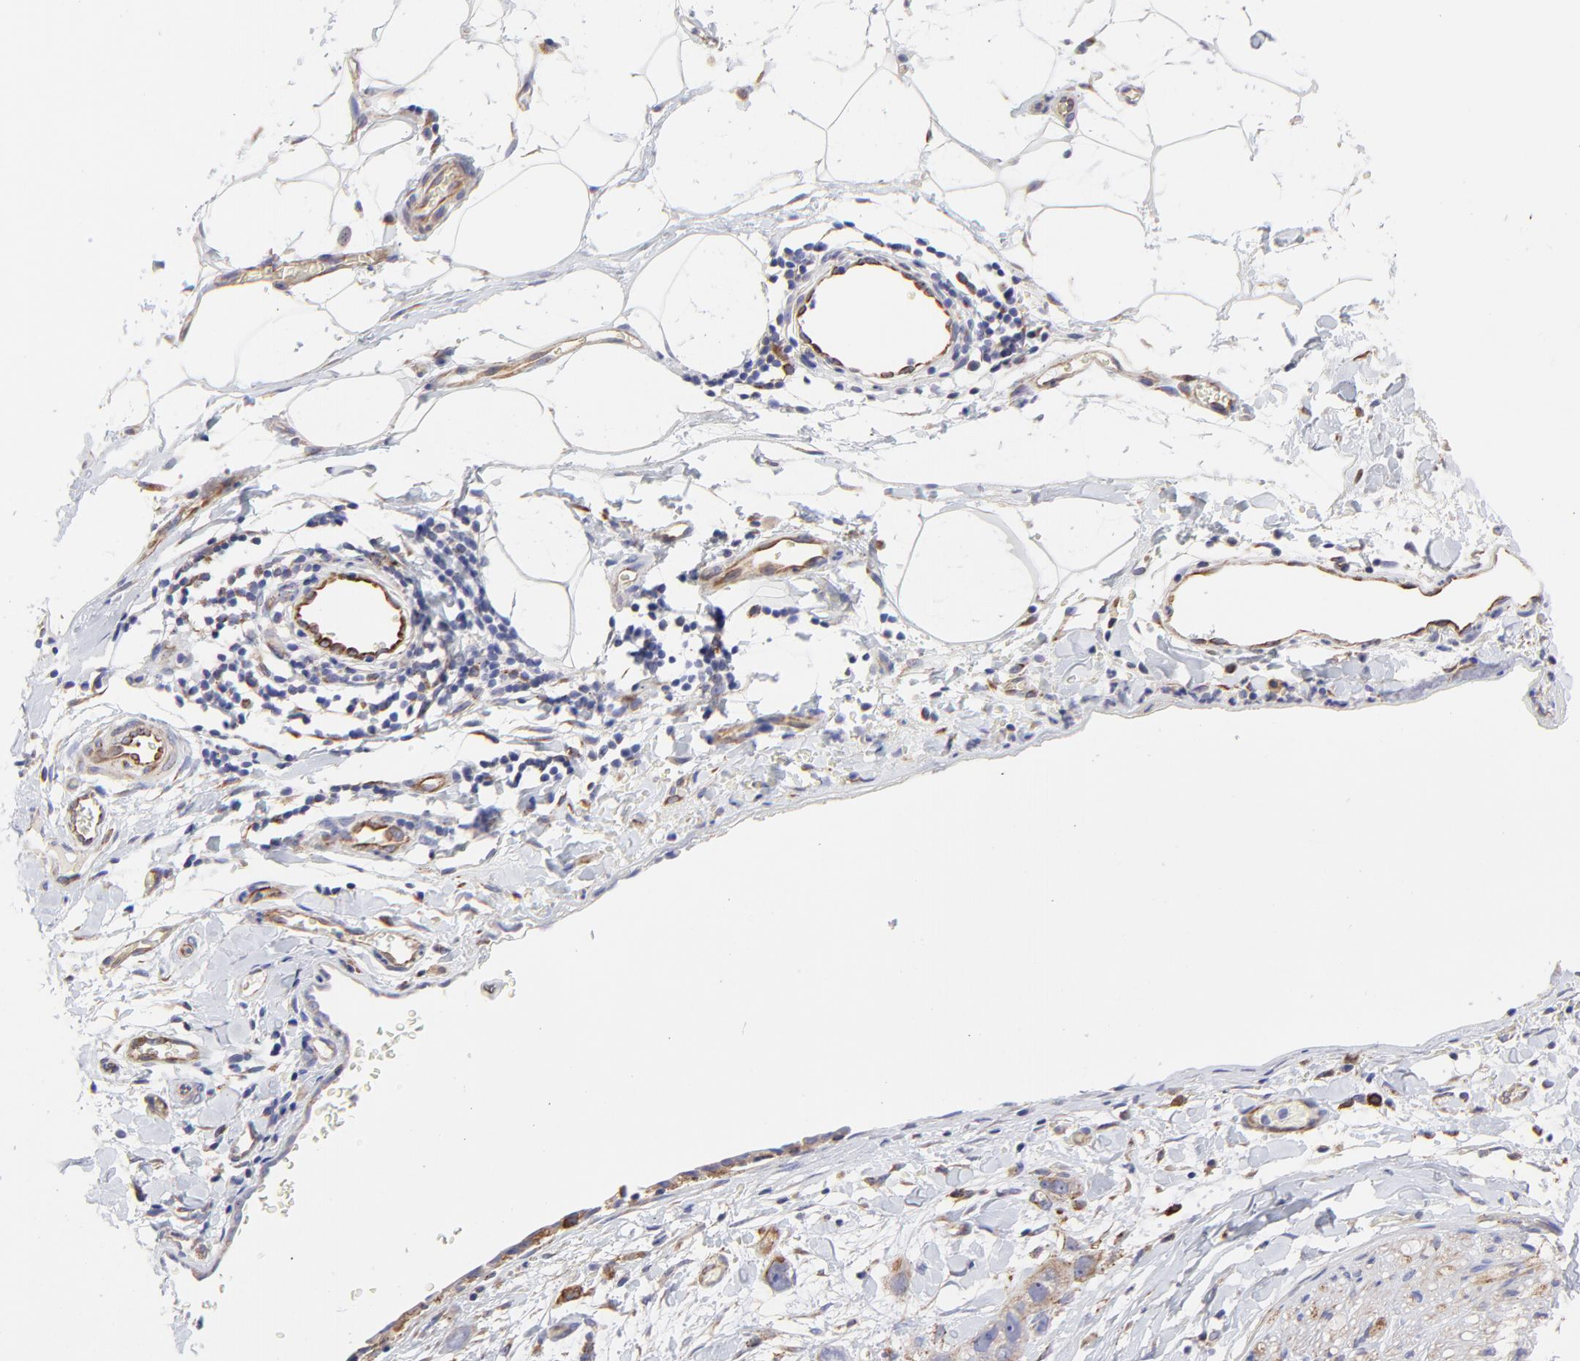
{"staining": {"intensity": "moderate", "quantity": ">75%", "location": "cytoplasmic/membranous"}, "tissue": "stomach cancer", "cell_type": "Tumor cells", "image_type": "cancer", "snomed": [{"axis": "morphology", "description": "Adenocarcinoma, NOS"}, {"axis": "topography", "description": "Stomach, upper"}], "caption": "Protein staining displays moderate cytoplasmic/membranous staining in approximately >75% of tumor cells in stomach adenocarcinoma.", "gene": "COX8C", "patient": {"sex": "male", "age": 47}}